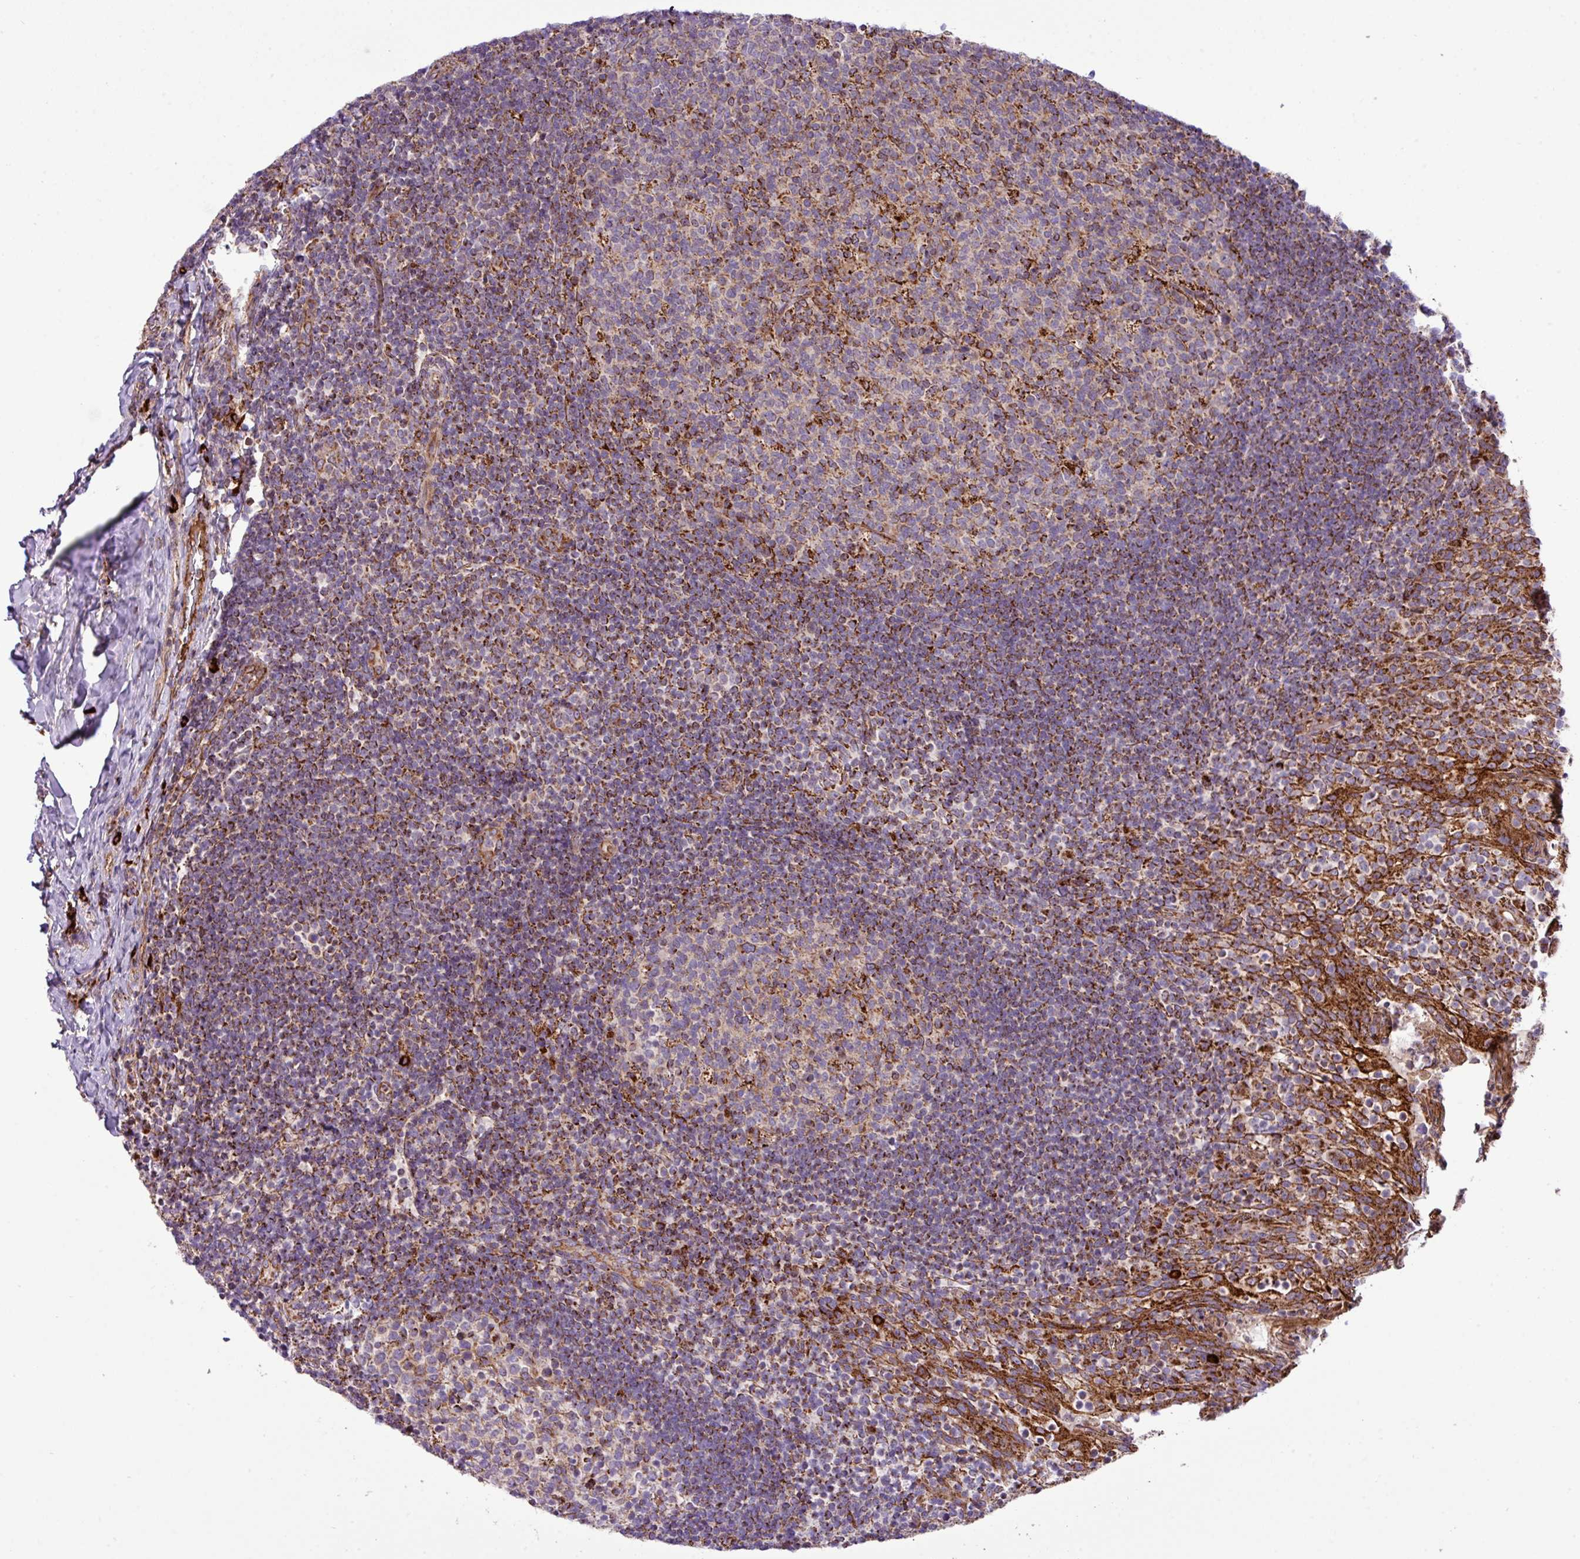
{"staining": {"intensity": "moderate", "quantity": "25%-75%", "location": "cytoplasmic/membranous"}, "tissue": "tonsil", "cell_type": "Germinal center cells", "image_type": "normal", "snomed": [{"axis": "morphology", "description": "Normal tissue, NOS"}, {"axis": "topography", "description": "Tonsil"}], "caption": "High-power microscopy captured an IHC micrograph of unremarkable tonsil, revealing moderate cytoplasmic/membranous expression in about 25%-75% of germinal center cells. The staining is performed using DAB brown chromogen to label protein expression. The nuclei are counter-stained blue using hematoxylin.", "gene": "ZNF569", "patient": {"sex": "female", "age": 10}}